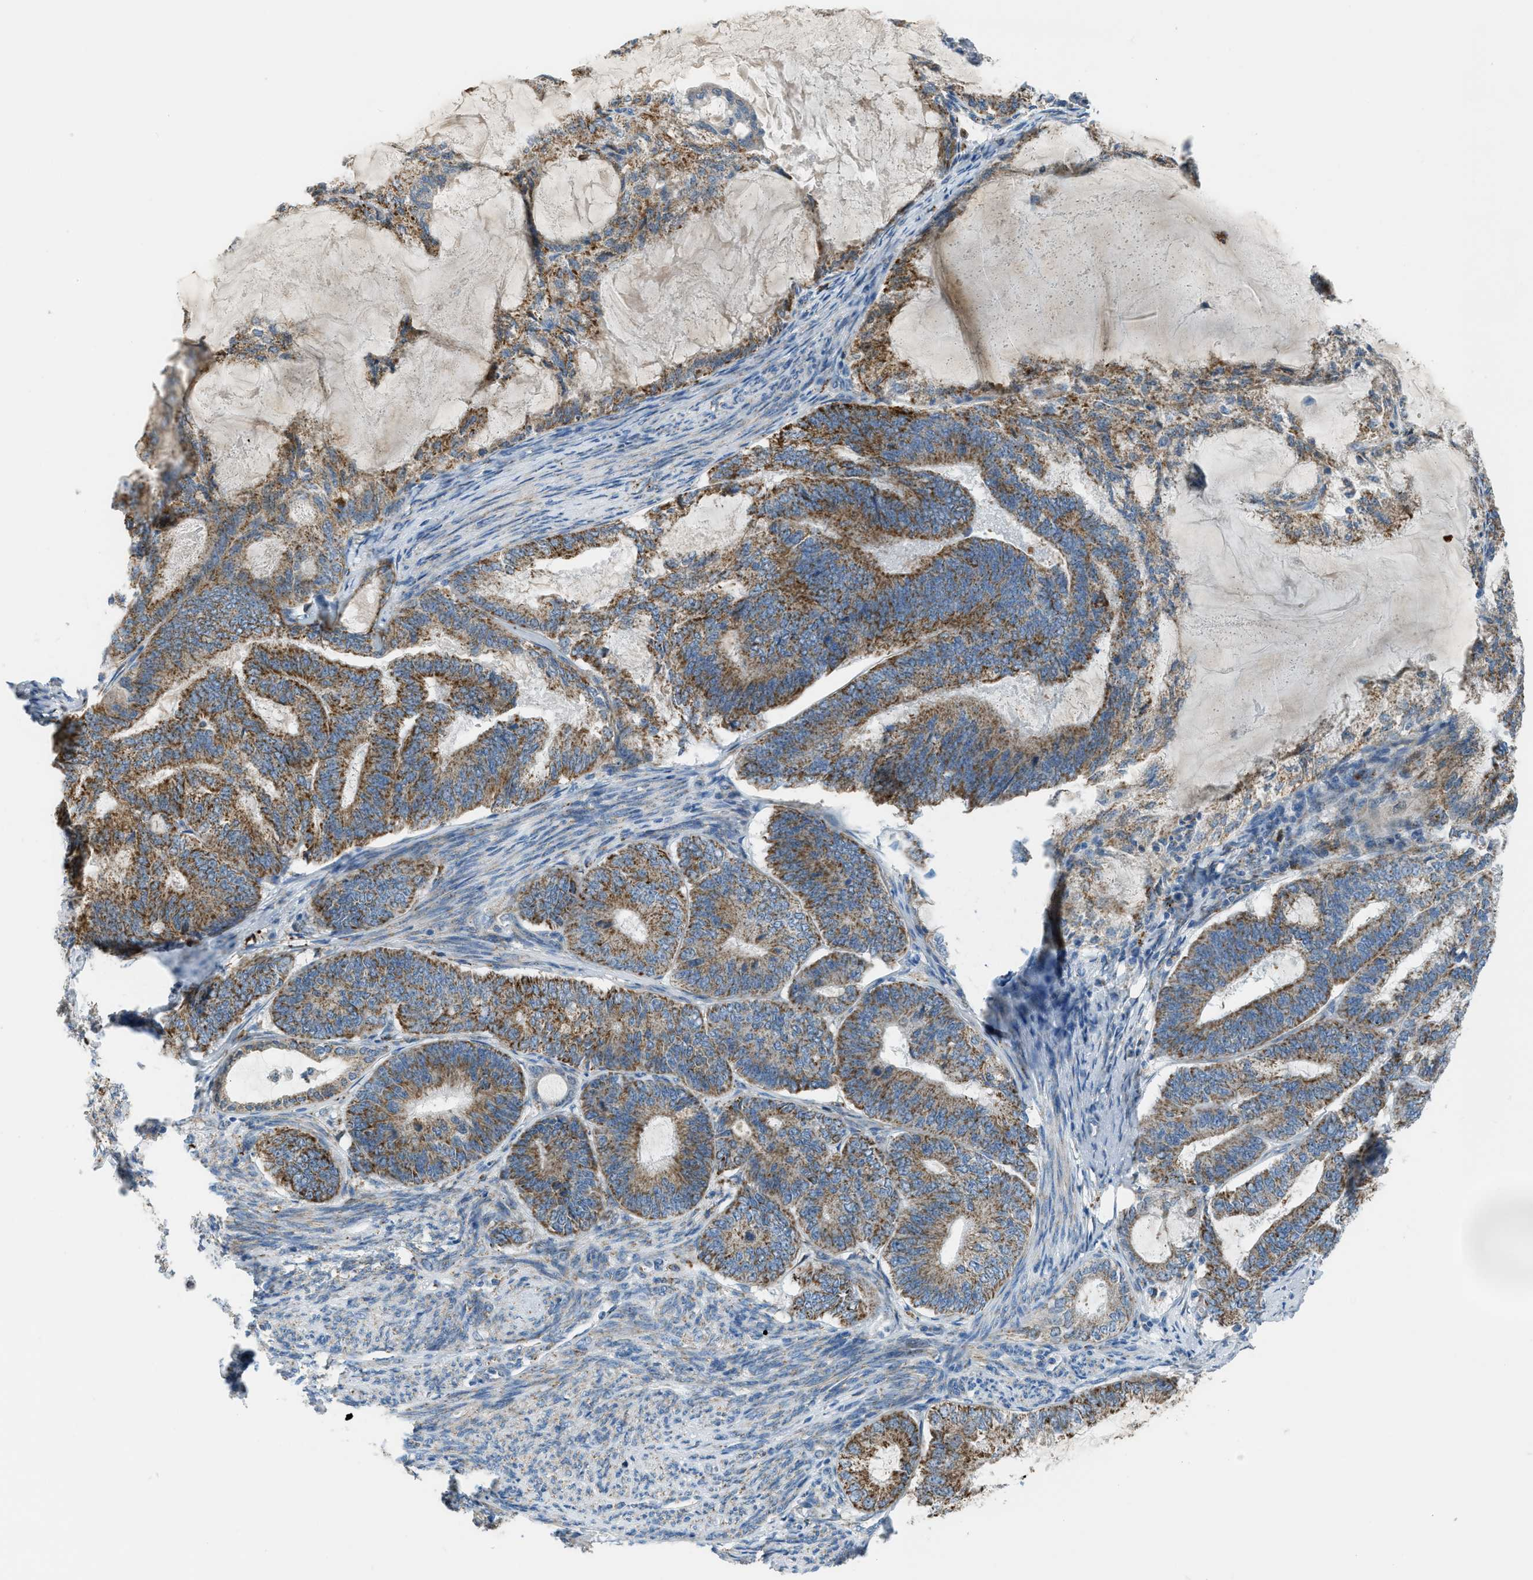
{"staining": {"intensity": "moderate", "quantity": ">75%", "location": "cytoplasmic/membranous"}, "tissue": "endometrial cancer", "cell_type": "Tumor cells", "image_type": "cancer", "snomed": [{"axis": "morphology", "description": "Adenocarcinoma, NOS"}, {"axis": "topography", "description": "Endometrium"}], "caption": "Protein expression analysis of human endometrial cancer reveals moderate cytoplasmic/membranous positivity in about >75% of tumor cells.", "gene": "SMIM20", "patient": {"sex": "female", "age": 86}}